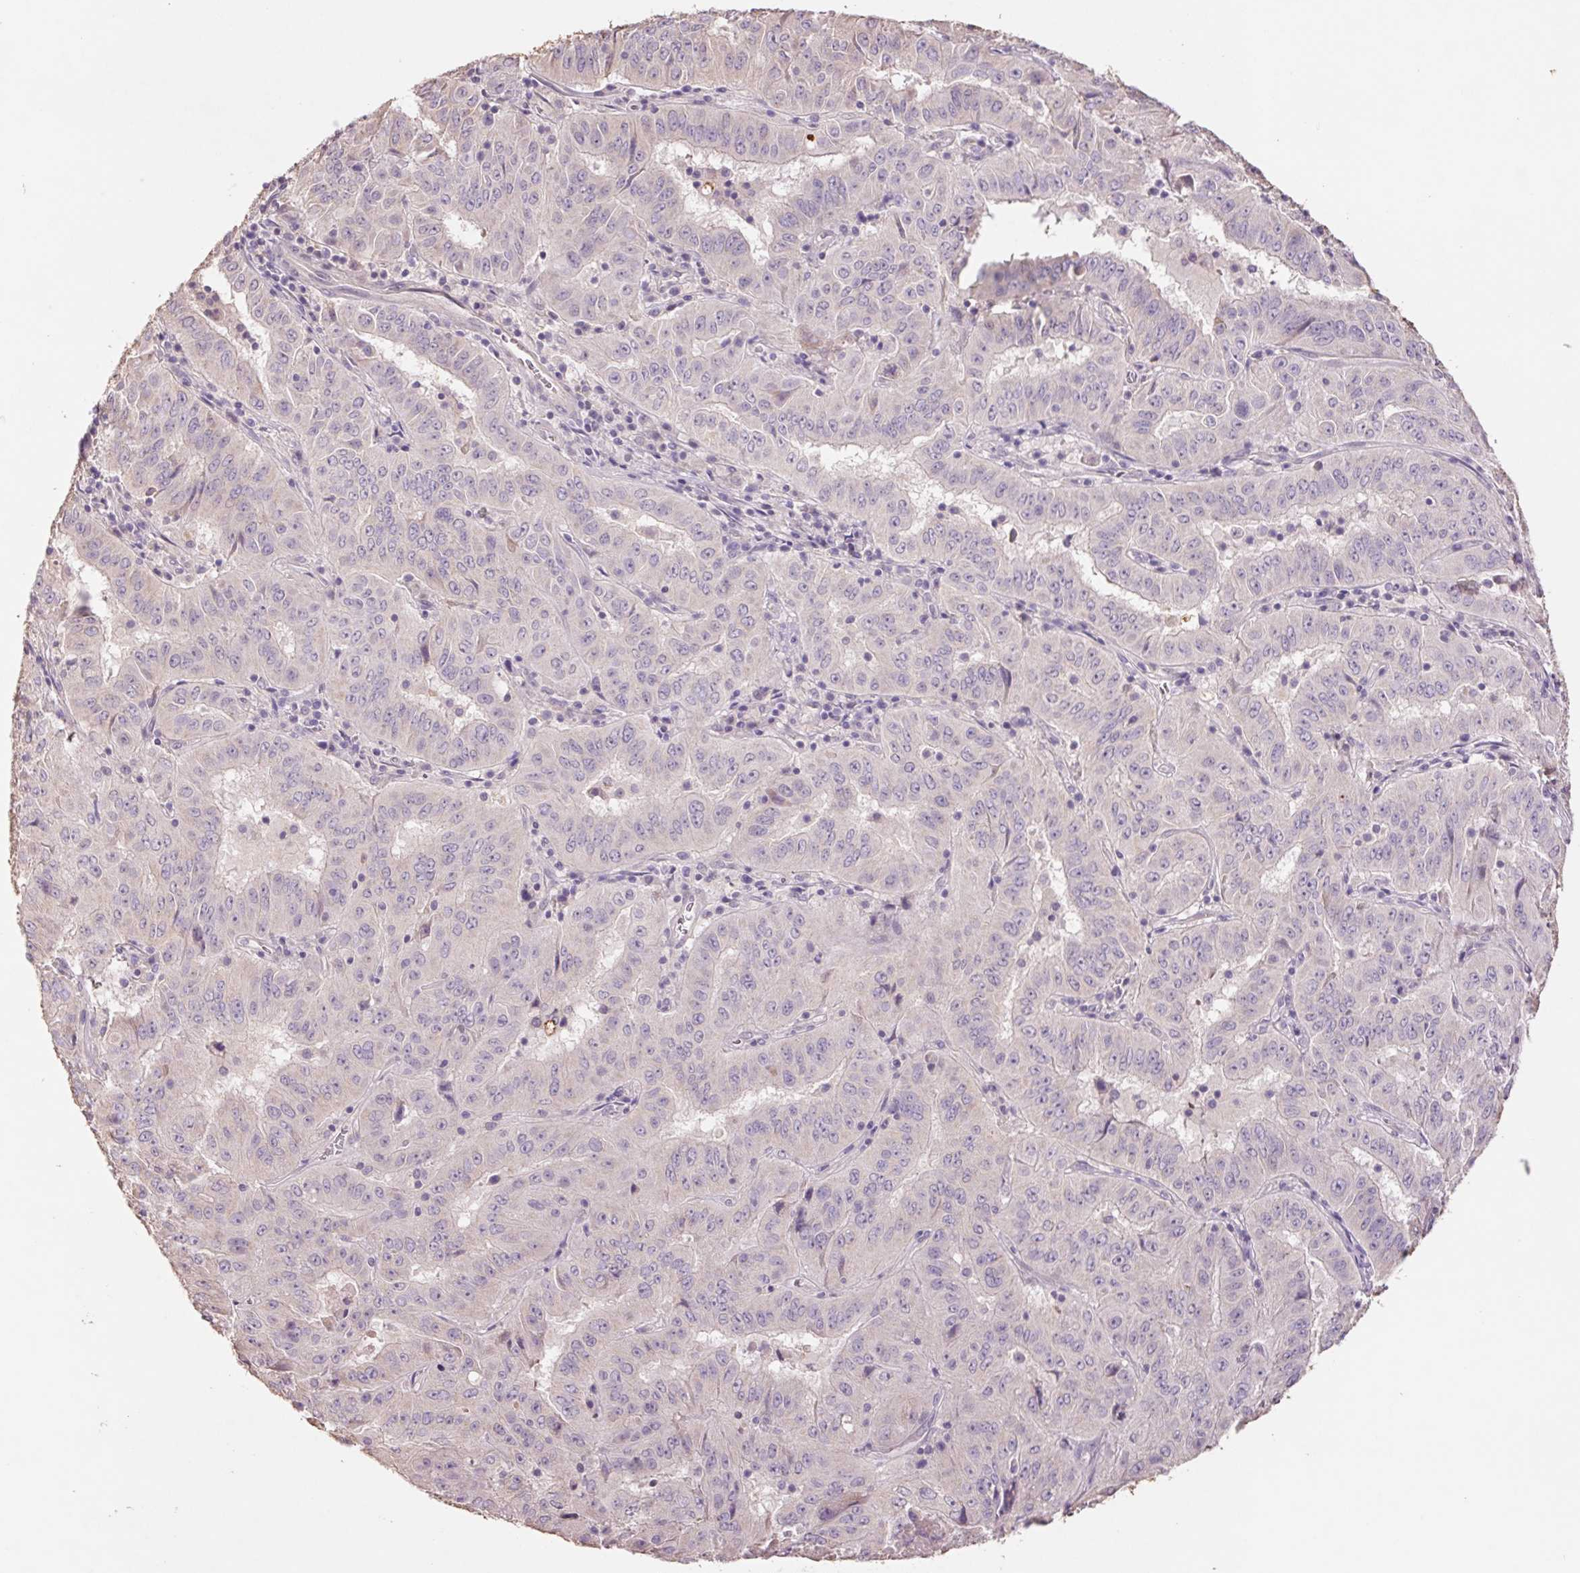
{"staining": {"intensity": "negative", "quantity": "none", "location": "none"}, "tissue": "pancreatic cancer", "cell_type": "Tumor cells", "image_type": "cancer", "snomed": [{"axis": "morphology", "description": "Adenocarcinoma, NOS"}, {"axis": "topography", "description": "Pancreas"}], "caption": "Pancreatic cancer was stained to show a protein in brown. There is no significant expression in tumor cells.", "gene": "GRM2", "patient": {"sex": "male", "age": 63}}